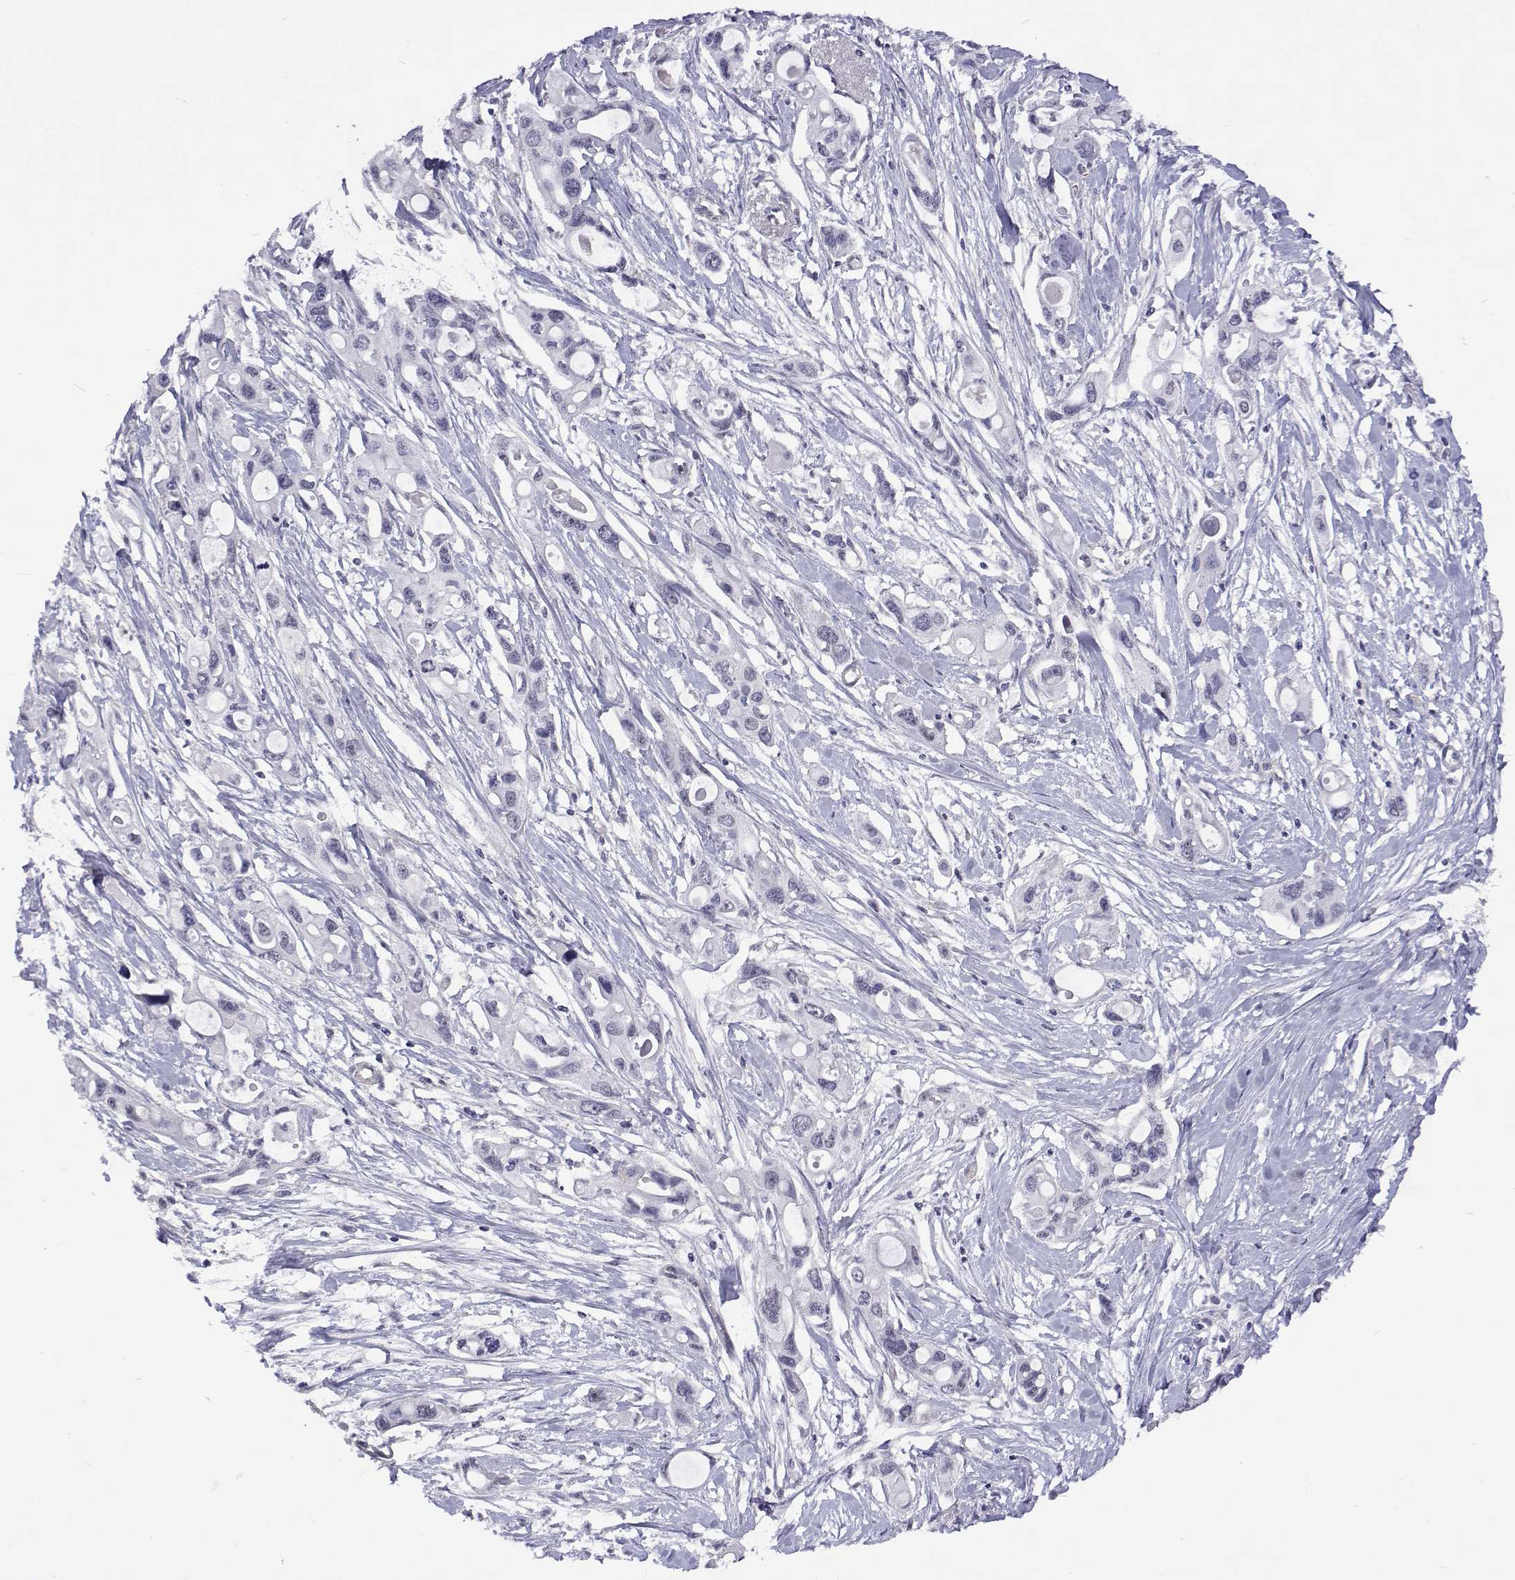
{"staining": {"intensity": "negative", "quantity": "none", "location": "none"}, "tissue": "pancreatic cancer", "cell_type": "Tumor cells", "image_type": "cancer", "snomed": [{"axis": "morphology", "description": "Adenocarcinoma, NOS"}, {"axis": "topography", "description": "Pancreas"}], "caption": "IHC histopathology image of pancreatic cancer stained for a protein (brown), which demonstrates no positivity in tumor cells. (DAB immunohistochemistry (IHC) with hematoxylin counter stain).", "gene": "NHP2", "patient": {"sex": "male", "age": 60}}